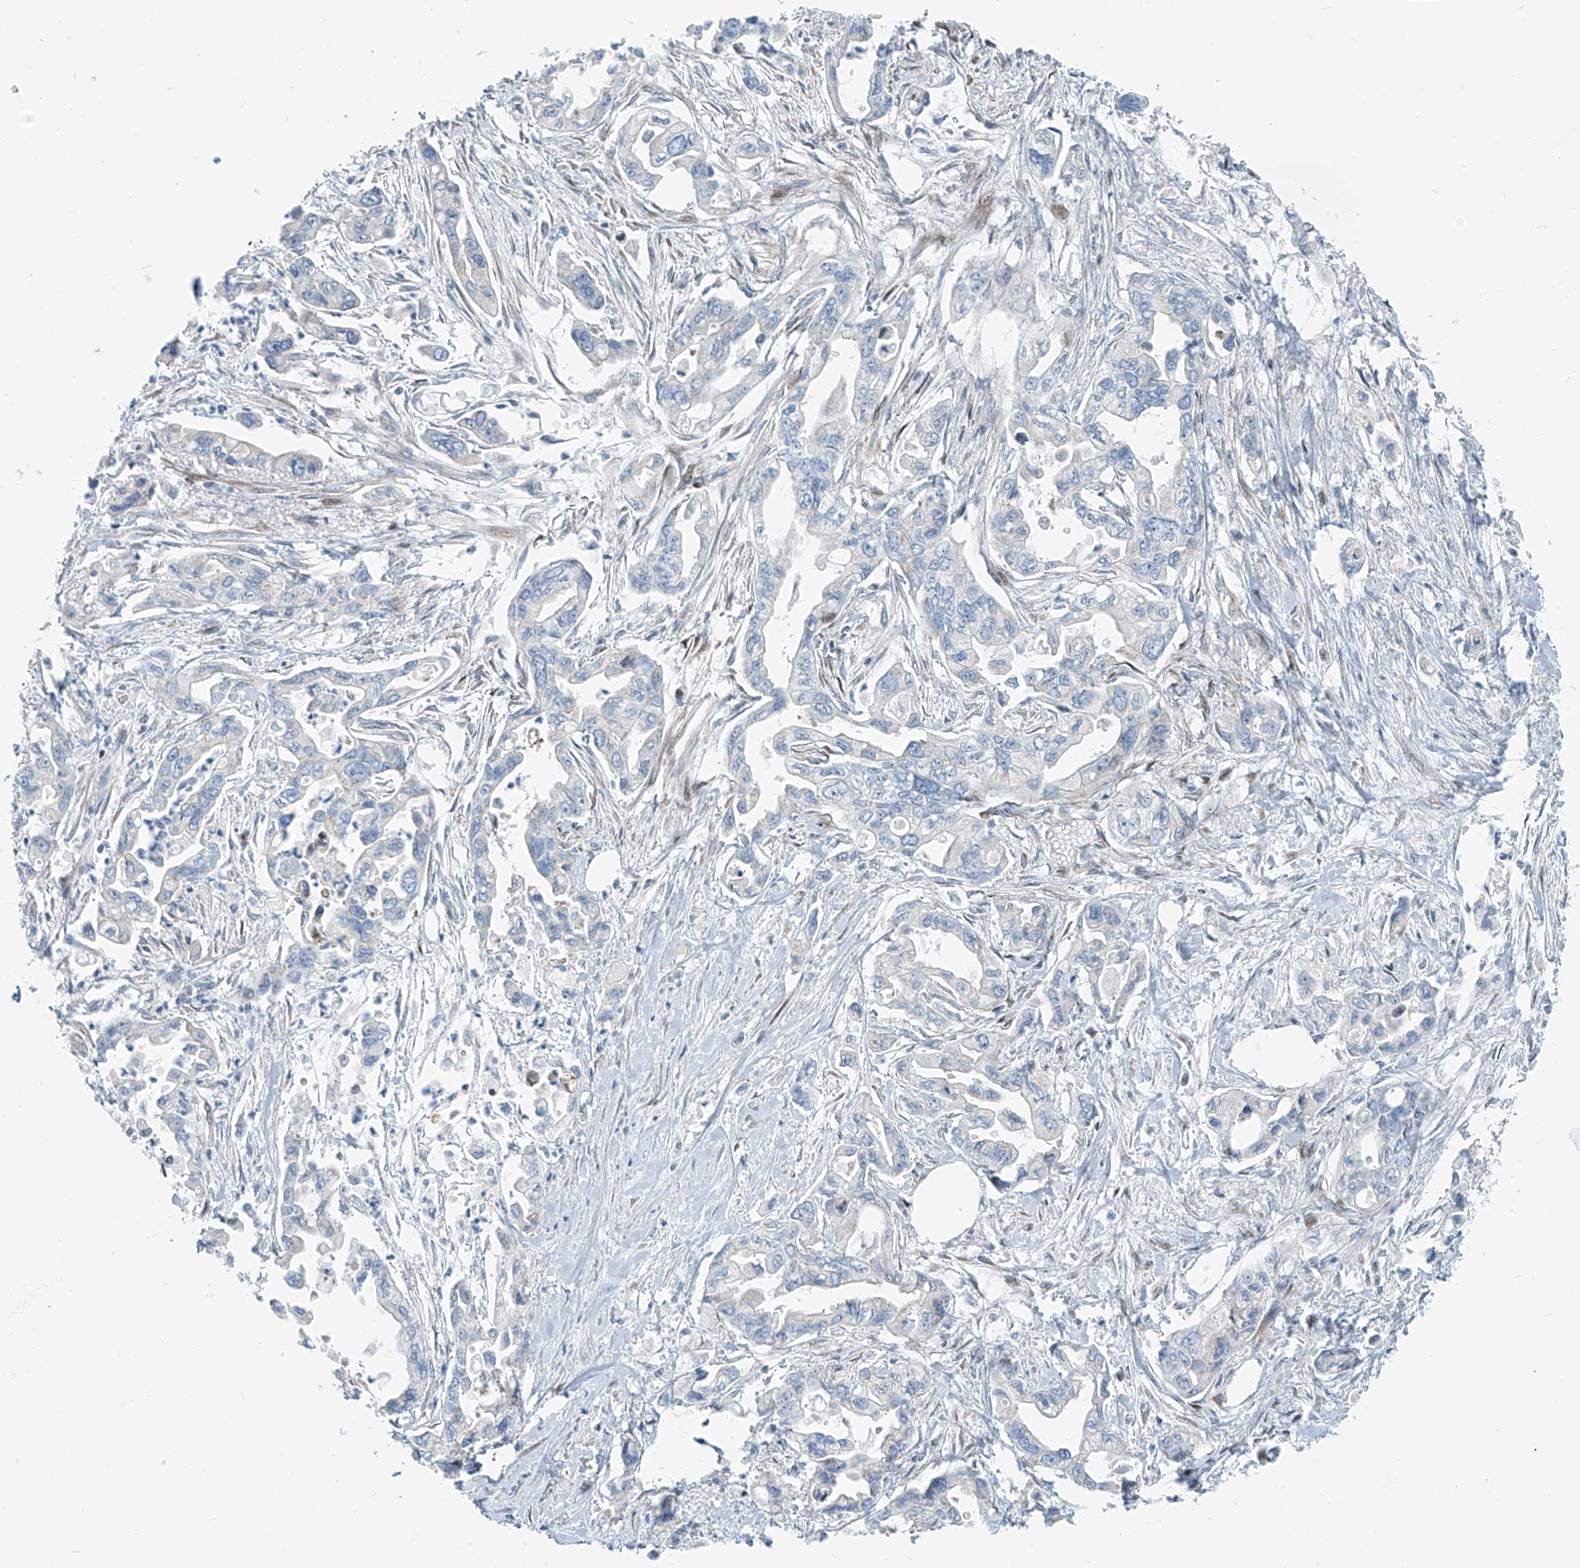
{"staining": {"intensity": "negative", "quantity": "none", "location": "none"}, "tissue": "pancreatic cancer", "cell_type": "Tumor cells", "image_type": "cancer", "snomed": [{"axis": "morphology", "description": "Adenocarcinoma, NOS"}, {"axis": "topography", "description": "Pancreas"}], "caption": "Tumor cells show no significant protein positivity in pancreatic cancer (adenocarcinoma). Nuclei are stained in blue.", "gene": "HIC2", "patient": {"sex": "male", "age": 70}}